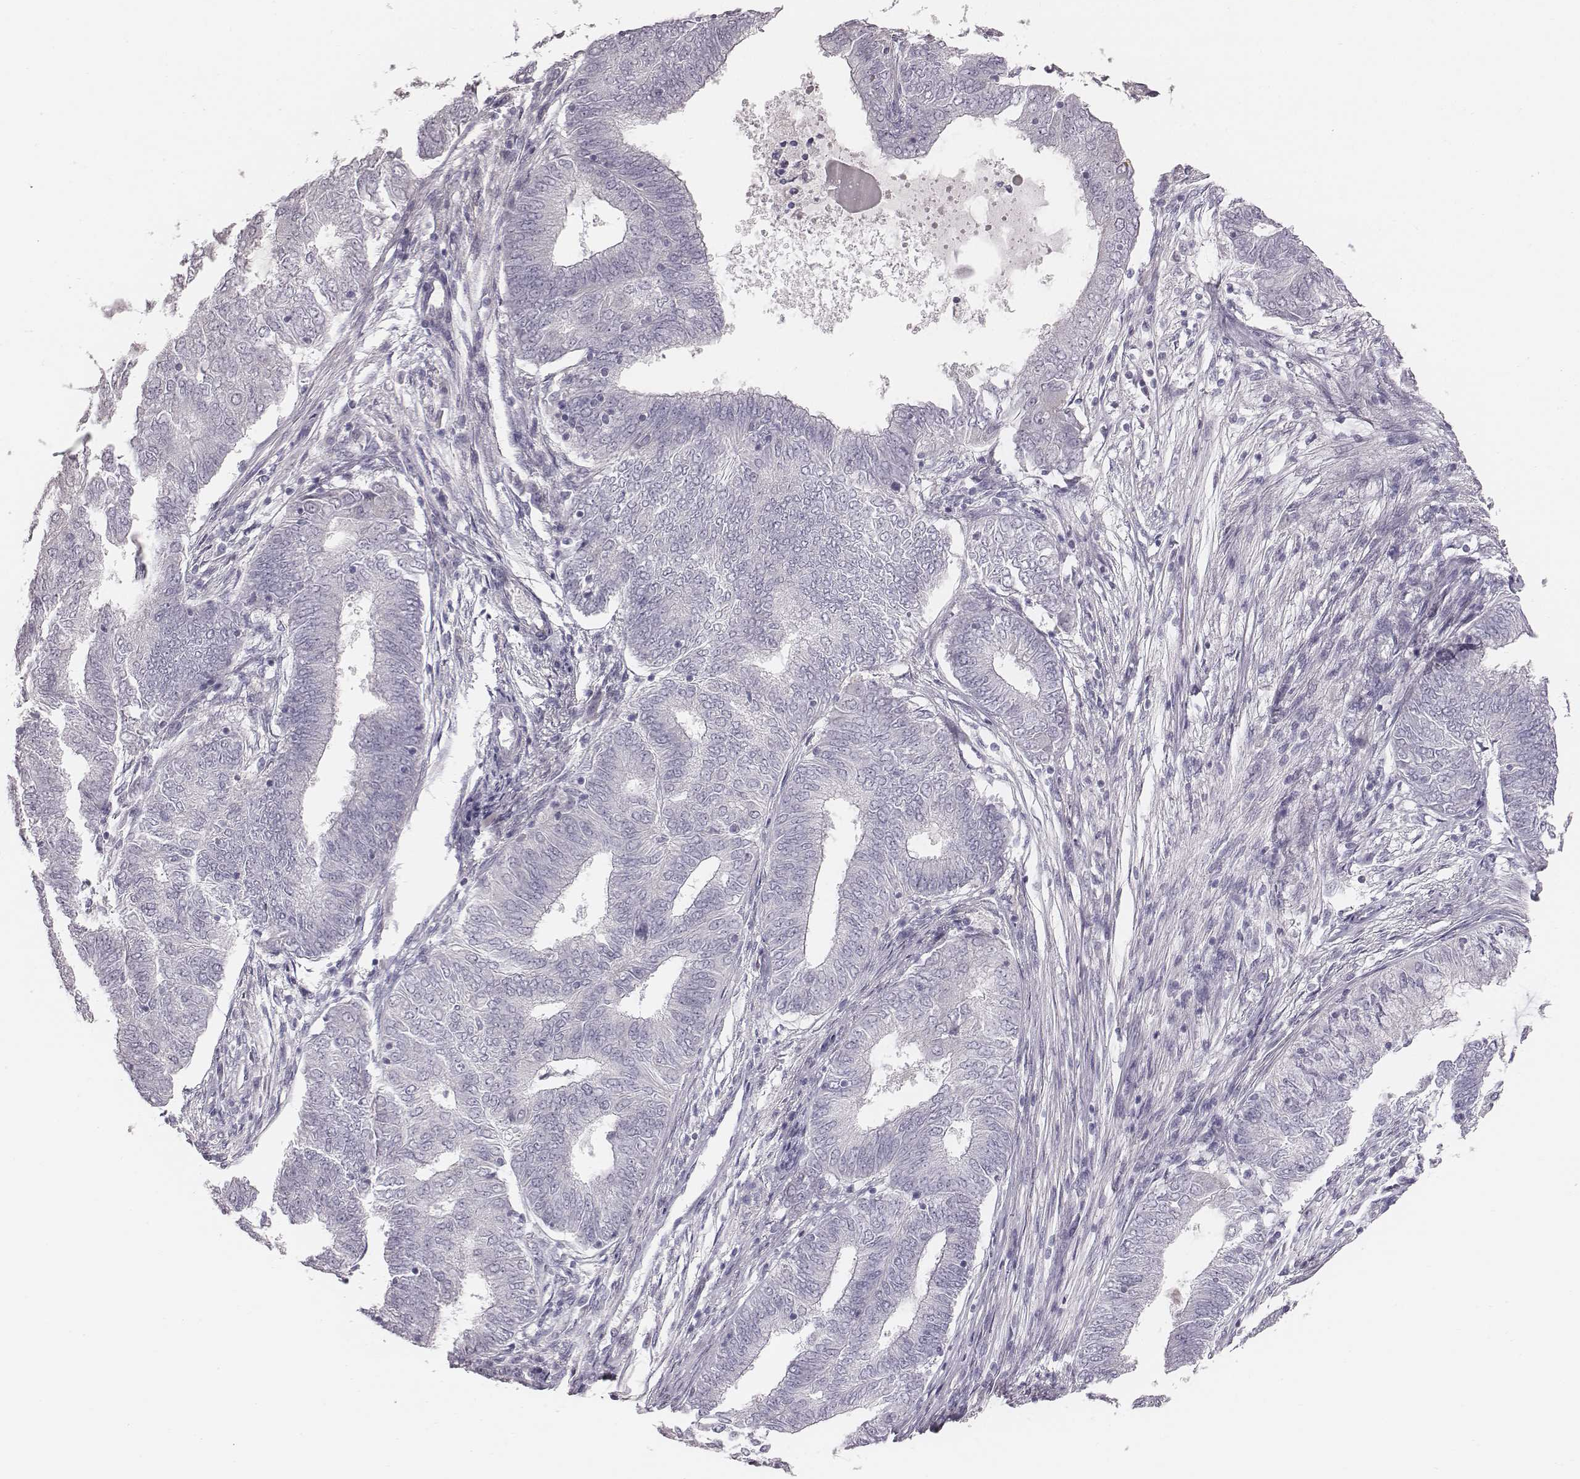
{"staining": {"intensity": "negative", "quantity": "none", "location": "none"}, "tissue": "endometrial cancer", "cell_type": "Tumor cells", "image_type": "cancer", "snomed": [{"axis": "morphology", "description": "Adenocarcinoma, NOS"}, {"axis": "topography", "description": "Endometrium"}], "caption": "DAB (3,3'-diaminobenzidine) immunohistochemical staining of human endometrial adenocarcinoma shows no significant positivity in tumor cells. (Stains: DAB (3,3'-diaminobenzidine) IHC with hematoxylin counter stain, Microscopy: brightfield microscopy at high magnification).", "gene": "CACNG4", "patient": {"sex": "female", "age": 62}}